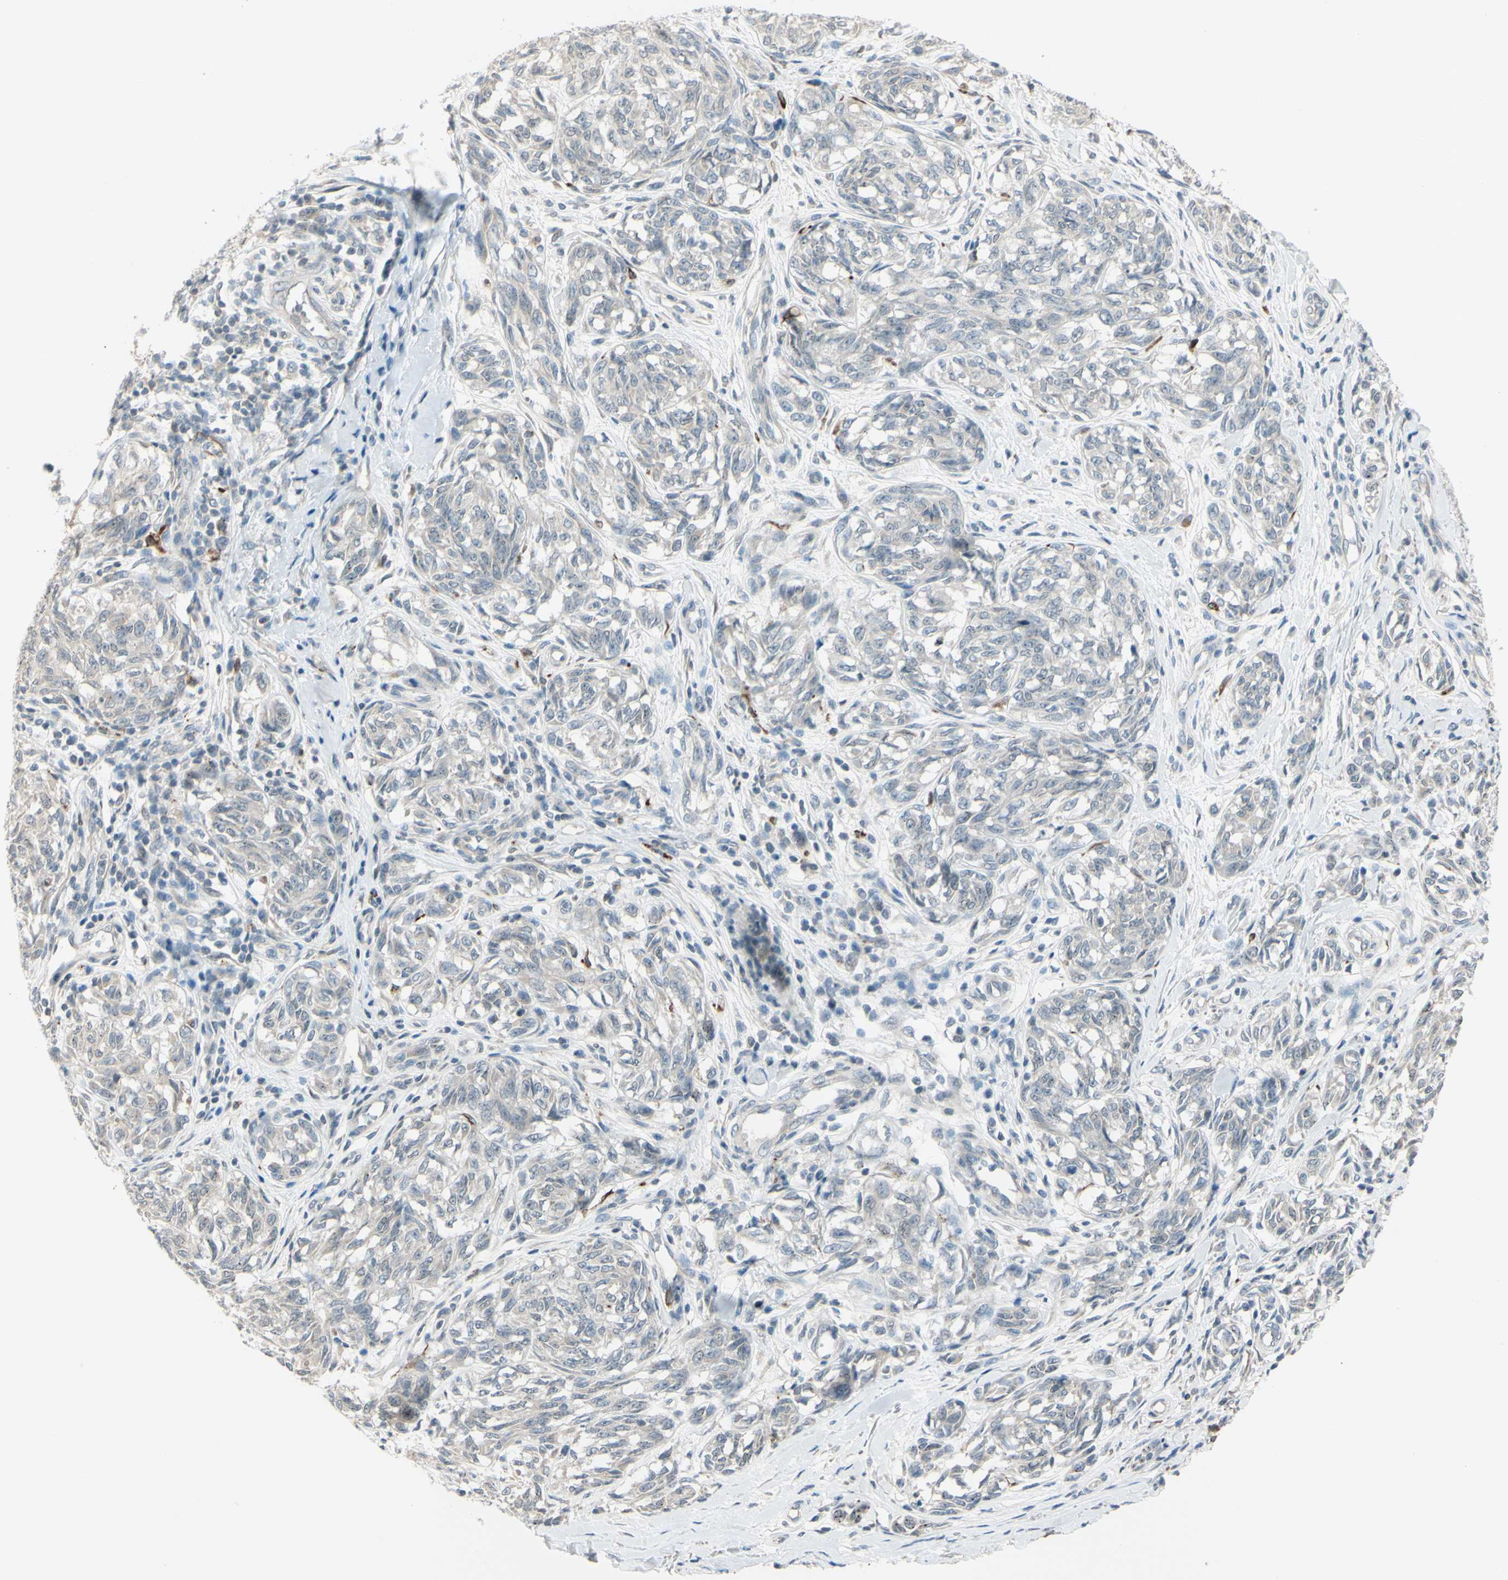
{"staining": {"intensity": "negative", "quantity": "none", "location": "none"}, "tissue": "melanoma", "cell_type": "Tumor cells", "image_type": "cancer", "snomed": [{"axis": "morphology", "description": "Malignant melanoma, NOS"}, {"axis": "topography", "description": "Skin"}], "caption": "Tumor cells show no significant positivity in malignant melanoma.", "gene": "FGFR2", "patient": {"sex": "female", "age": 64}}